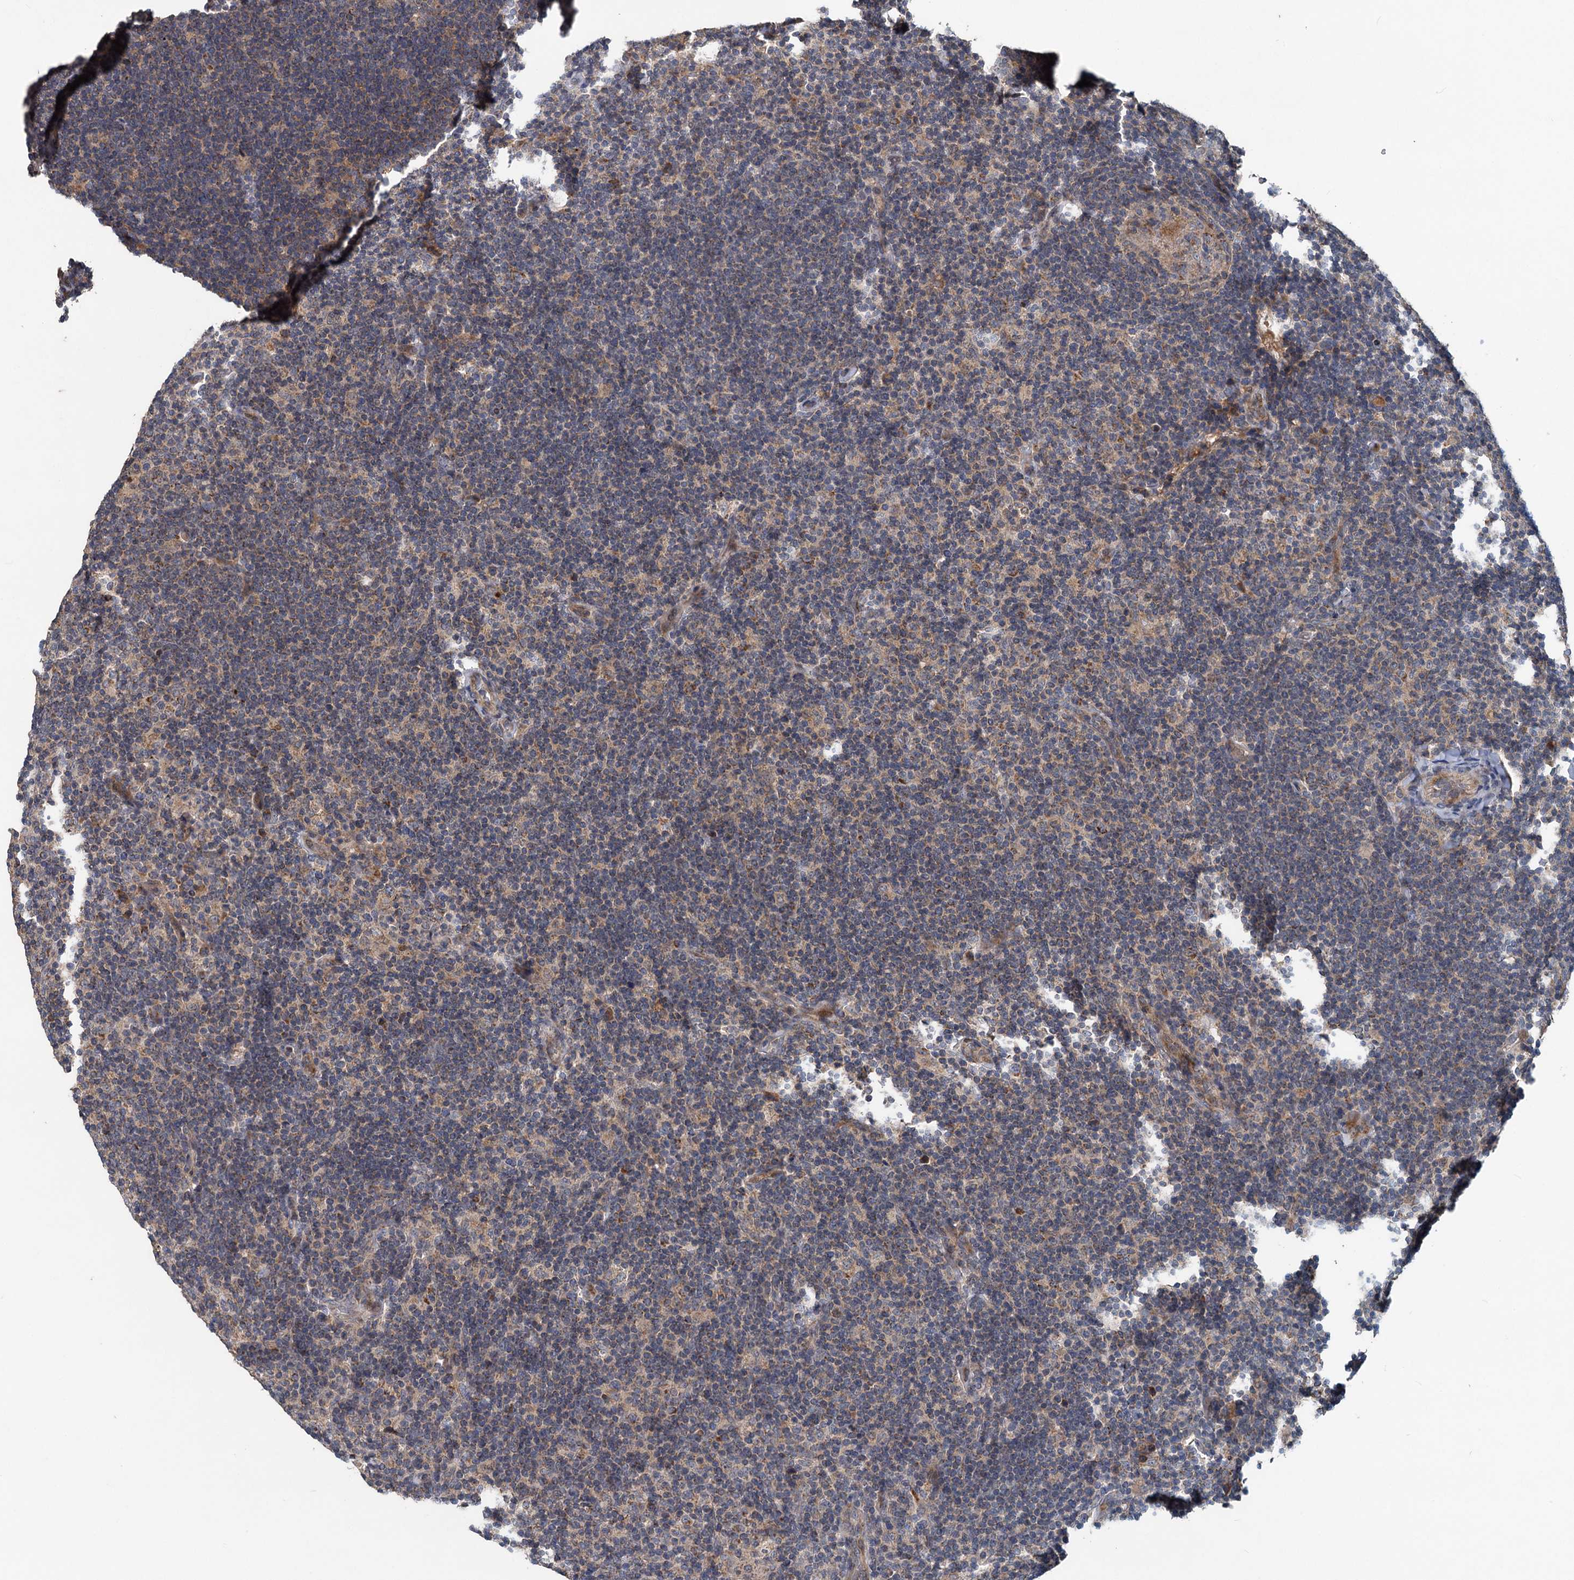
{"staining": {"intensity": "weak", "quantity": "<25%", "location": "cytoplasmic/membranous"}, "tissue": "lymphoma", "cell_type": "Tumor cells", "image_type": "cancer", "snomed": [{"axis": "morphology", "description": "Hodgkin's disease, NOS"}, {"axis": "topography", "description": "Lymph node"}], "caption": "A micrograph of human Hodgkin's disease is negative for staining in tumor cells.", "gene": "OTUB1", "patient": {"sex": "female", "age": 57}}